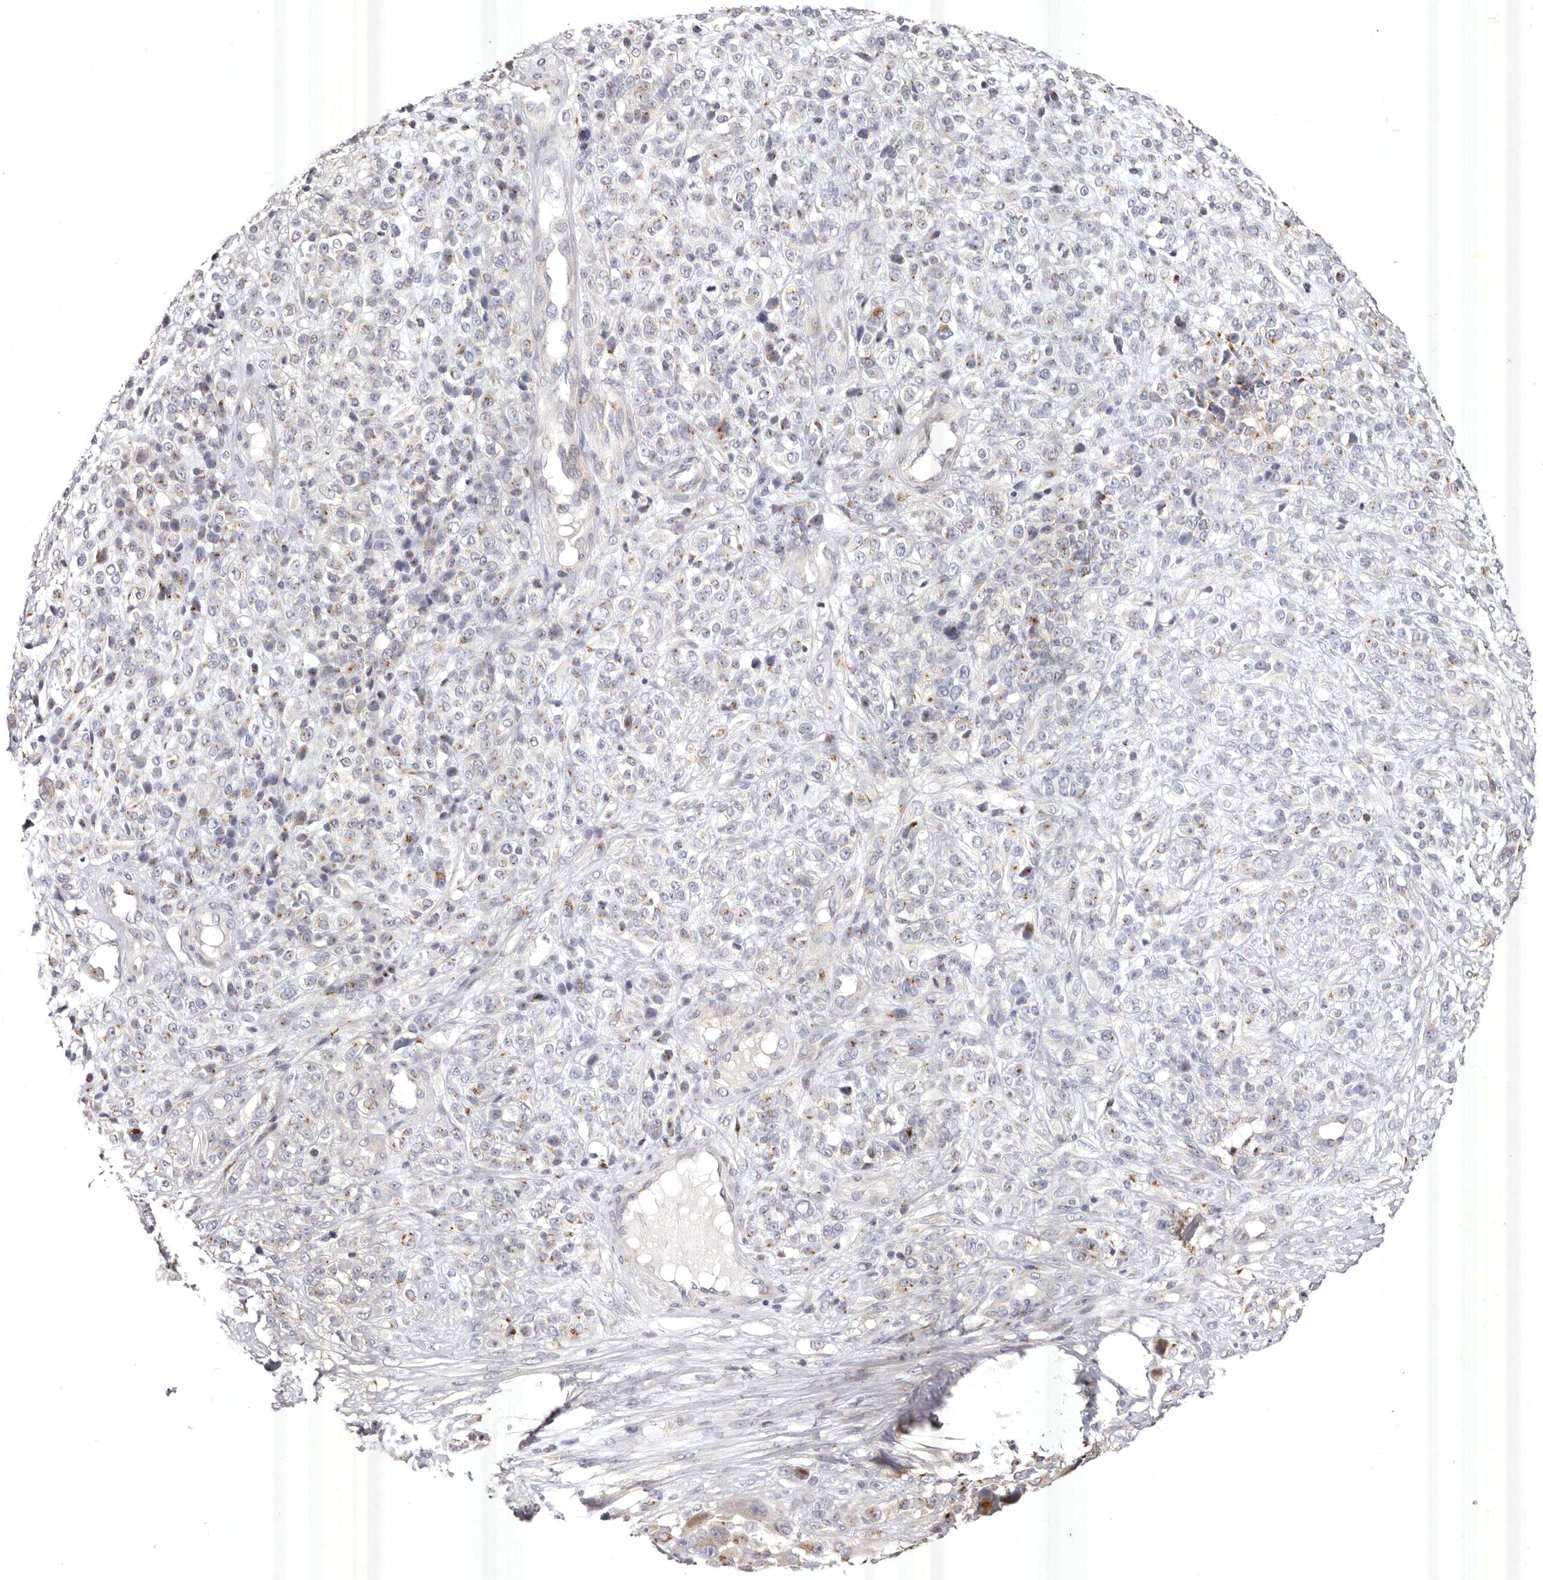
{"staining": {"intensity": "weak", "quantity": "<25%", "location": "cytoplasmic/membranous"}, "tissue": "melanoma", "cell_type": "Tumor cells", "image_type": "cancer", "snomed": [{"axis": "morphology", "description": "Malignant melanoma, NOS"}, {"axis": "topography", "description": "Skin"}], "caption": "Immunohistochemical staining of human melanoma shows no significant expression in tumor cells.", "gene": "USP24", "patient": {"sex": "female", "age": 55}}